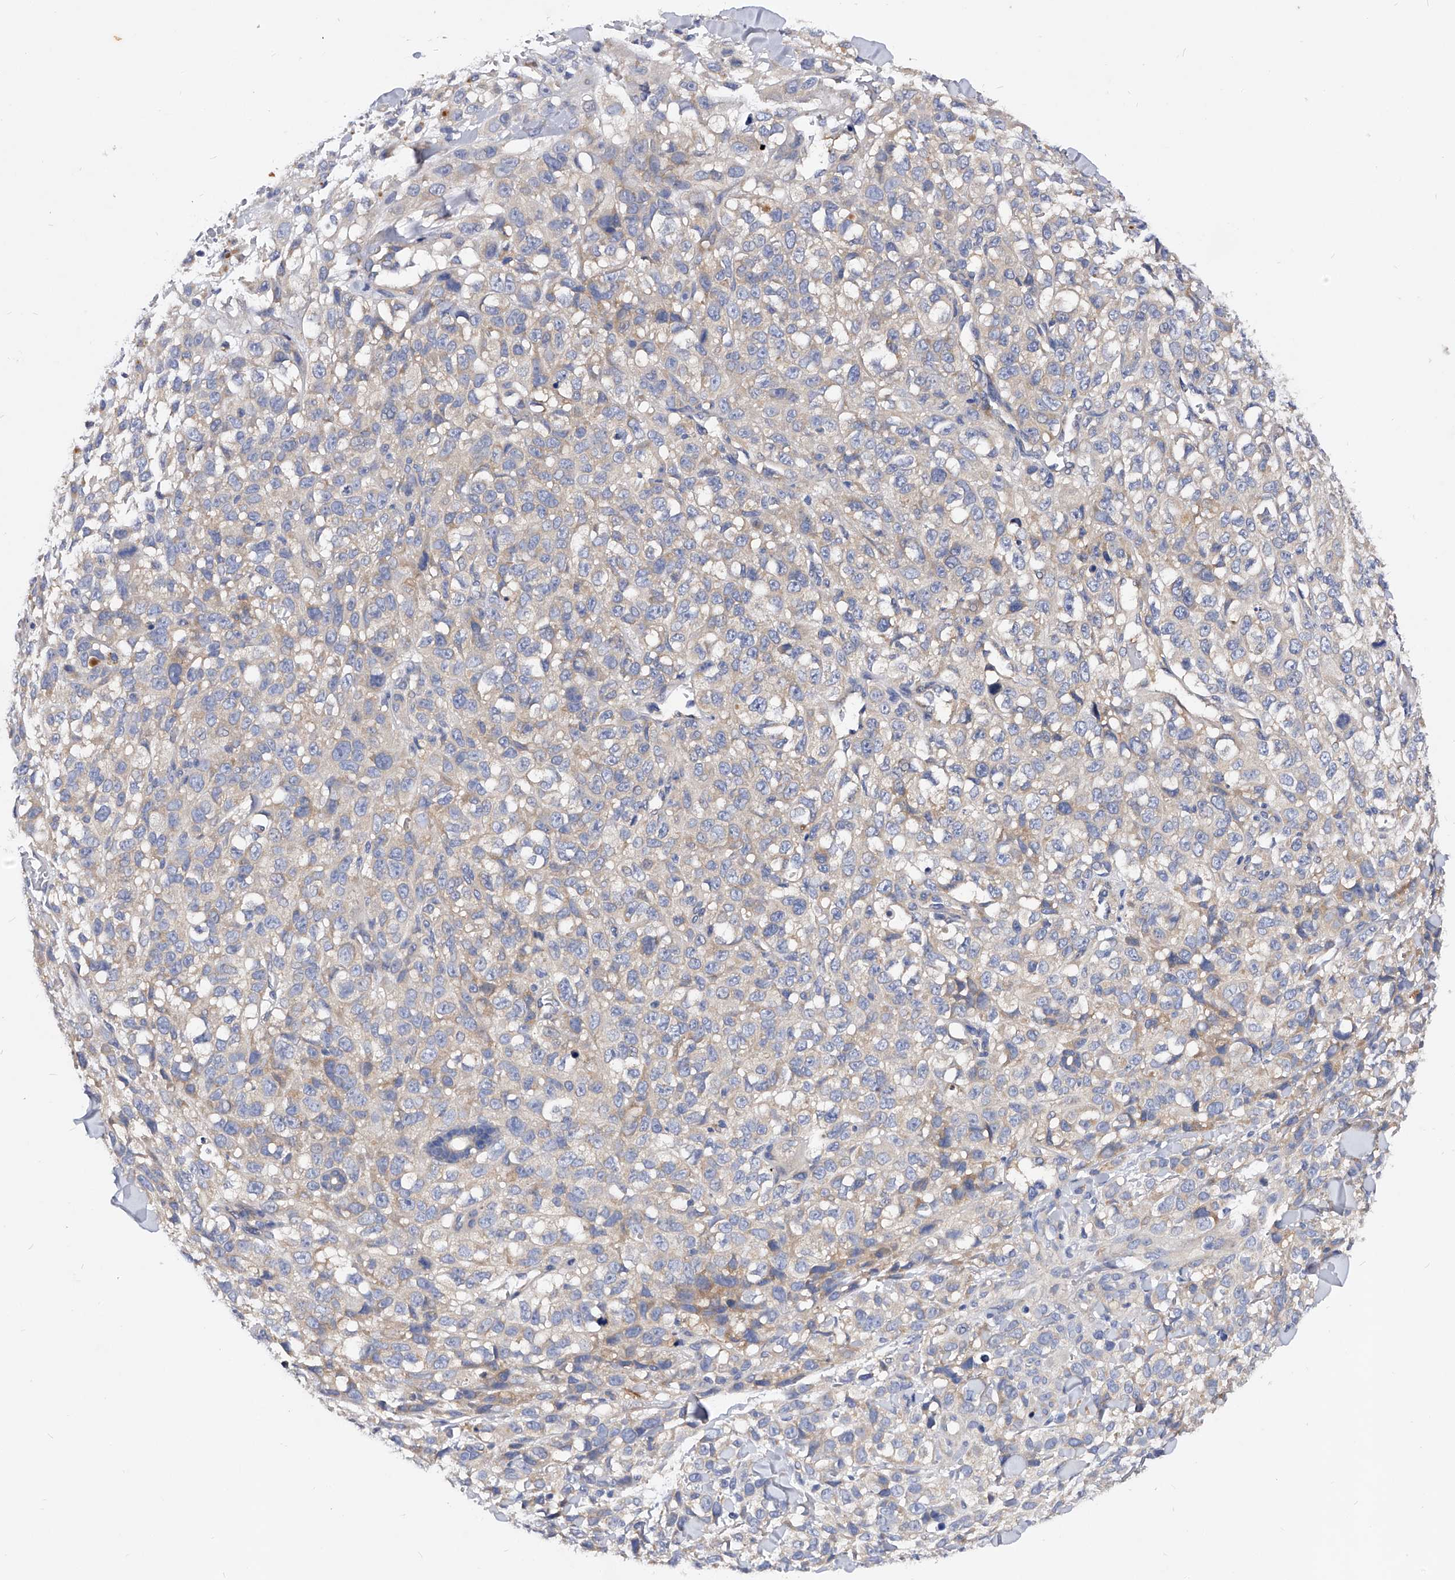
{"staining": {"intensity": "negative", "quantity": "none", "location": "none"}, "tissue": "melanoma", "cell_type": "Tumor cells", "image_type": "cancer", "snomed": [{"axis": "morphology", "description": "Malignant melanoma, Metastatic site"}, {"axis": "topography", "description": "Skin"}], "caption": "Melanoma was stained to show a protein in brown. There is no significant positivity in tumor cells.", "gene": "PPP5C", "patient": {"sex": "female", "age": 72}}